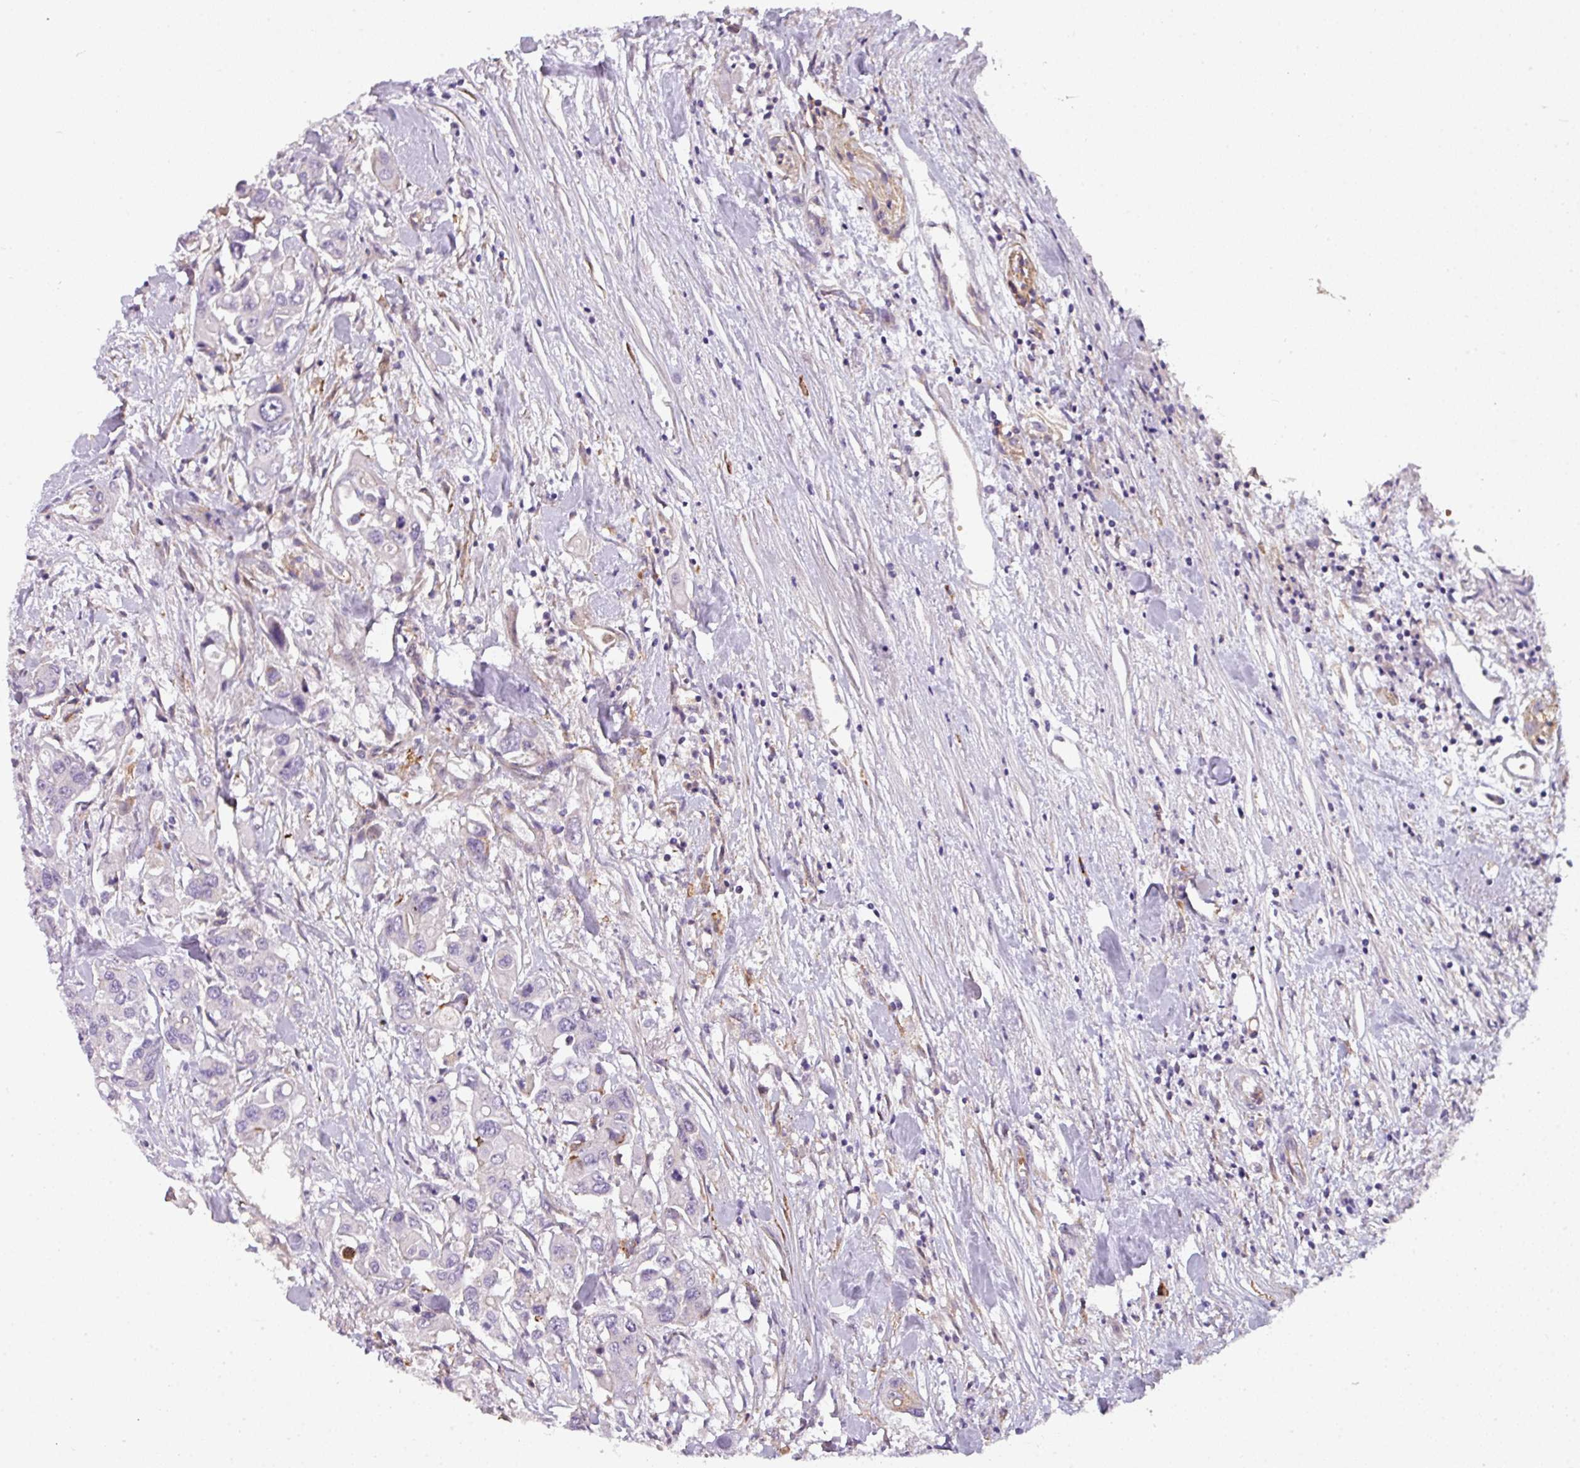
{"staining": {"intensity": "negative", "quantity": "none", "location": "none"}, "tissue": "colorectal cancer", "cell_type": "Tumor cells", "image_type": "cancer", "snomed": [{"axis": "morphology", "description": "Adenocarcinoma, NOS"}, {"axis": "topography", "description": "Colon"}], "caption": "A micrograph of human colorectal cancer (adenocarcinoma) is negative for staining in tumor cells. Nuclei are stained in blue.", "gene": "BUD23", "patient": {"sex": "male", "age": 77}}